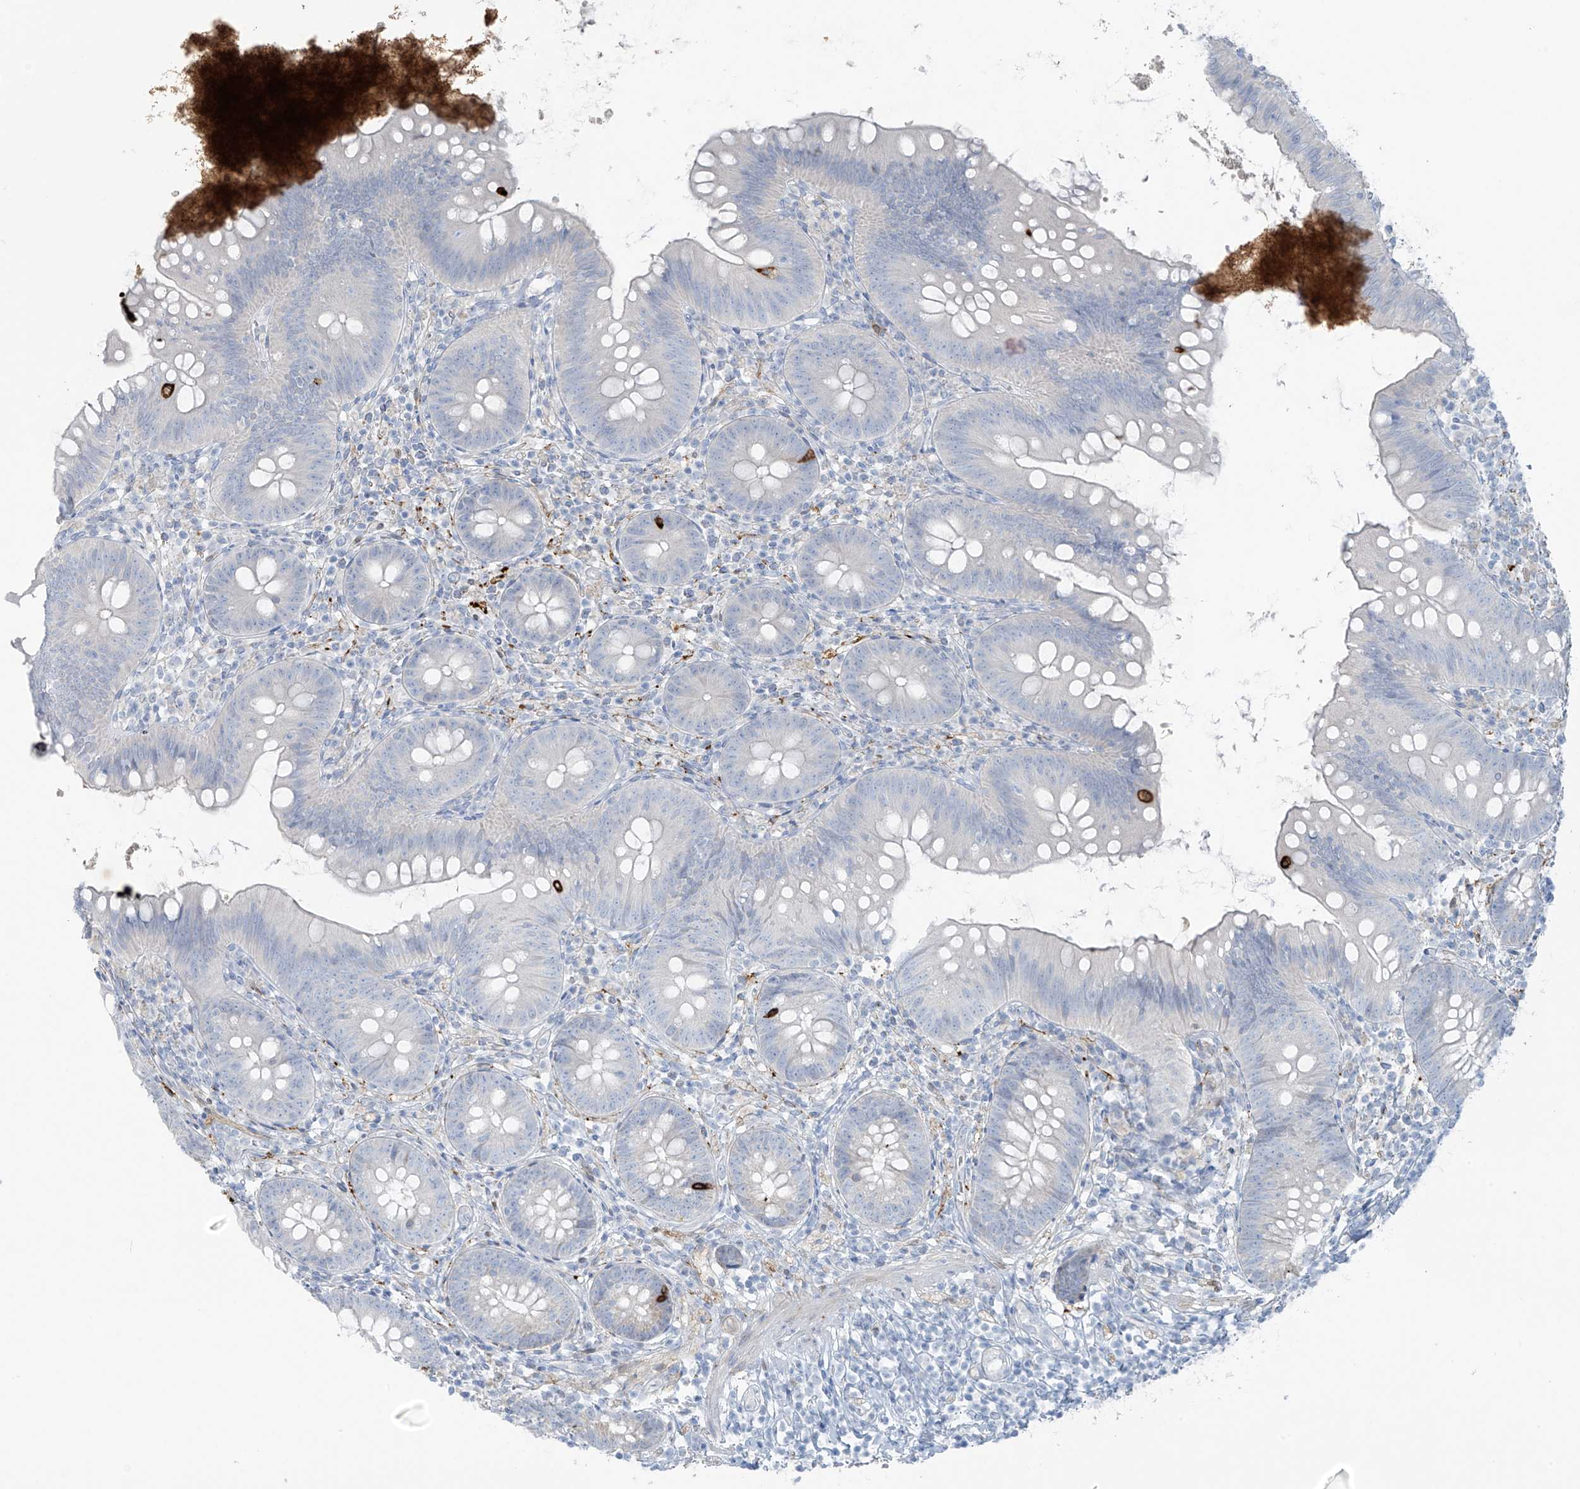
{"staining": {"intensity": "strong", "quantity": "<25%", "location": "cytoplasmic/membranous"}, "tissue": "appendix", "cell_type": "Glandular cells", "image_type": "normal", "snomed": [{"axis": "morphology", "description": "Normal tissue, NOS"}, {"axis": "topography", "description": "Appendix"}], "caption": "Immunohistochemistry (DAB) staining of normal human appendix displays strong cytoplasmic/membranous protein expression in approximately <25% of glandular cells.", "gene": "SLC25A43", "patient": {"sex": "female", "age": 62}}